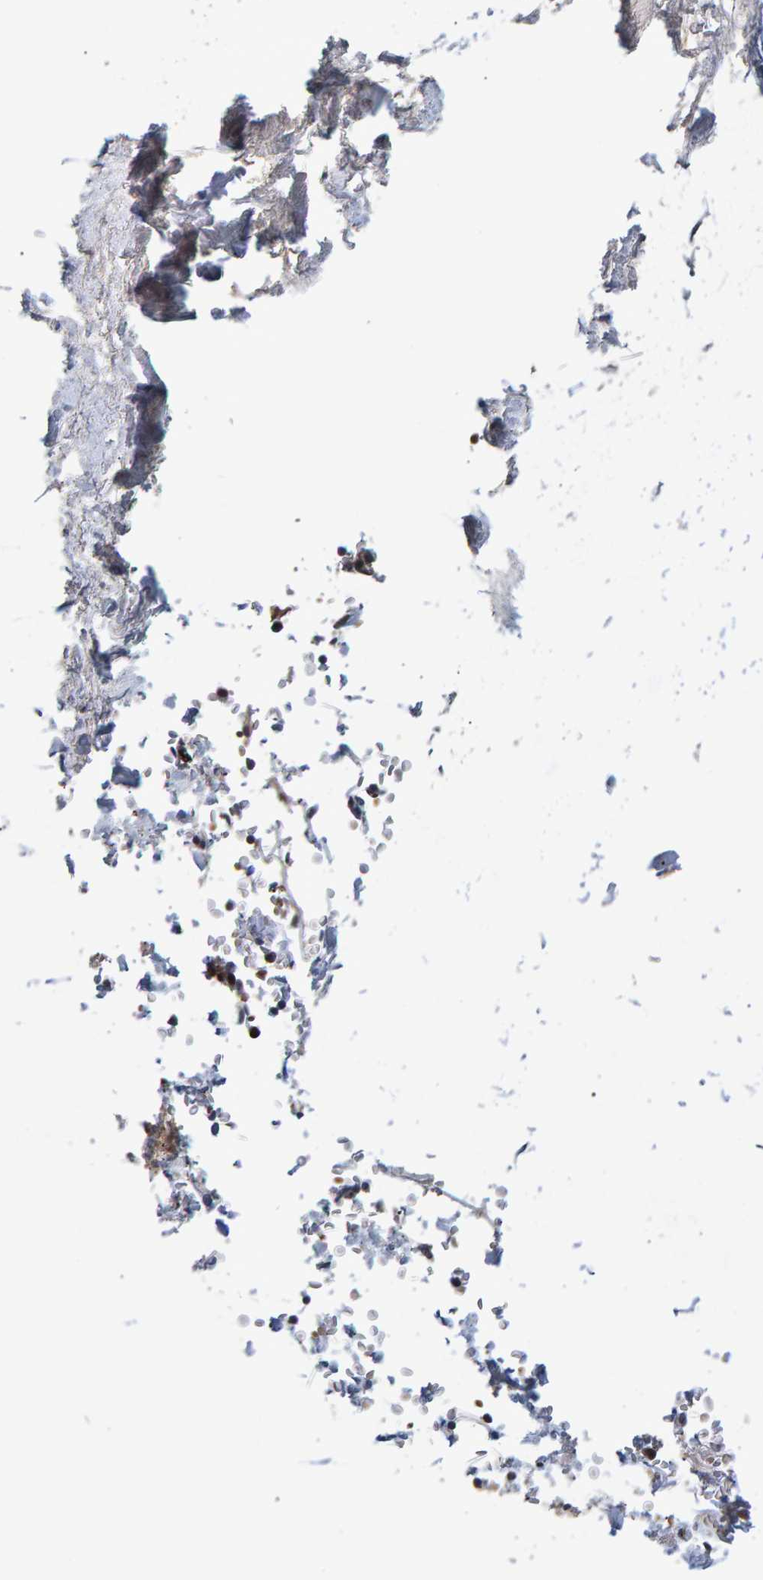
{"staining": {"intensity": "negative", "quantity": "none", "location": "none"}, "tissue": "adipose tissue", "cell_type": "Adipocytes", "image_type": "normal", "snomed": [{"axis": "morphology", "description": "Normal tissue, NOS"}, {"axis": "topography", "description": "Cartilage tissue"}, {"axis": "topography", "description": "Lung"}], "caption": "Immunohistochemistry photomicrograph of unremarkable adipose tissue: adipose tissue stained with DAB reveals no significant protein expression in adipocytes. (Brightfield microscopy of DAB immunohistochemistry (IHC) at high magnification).", "gene": "ESRP1", "patient": {"sex": "female", "age": 77}}